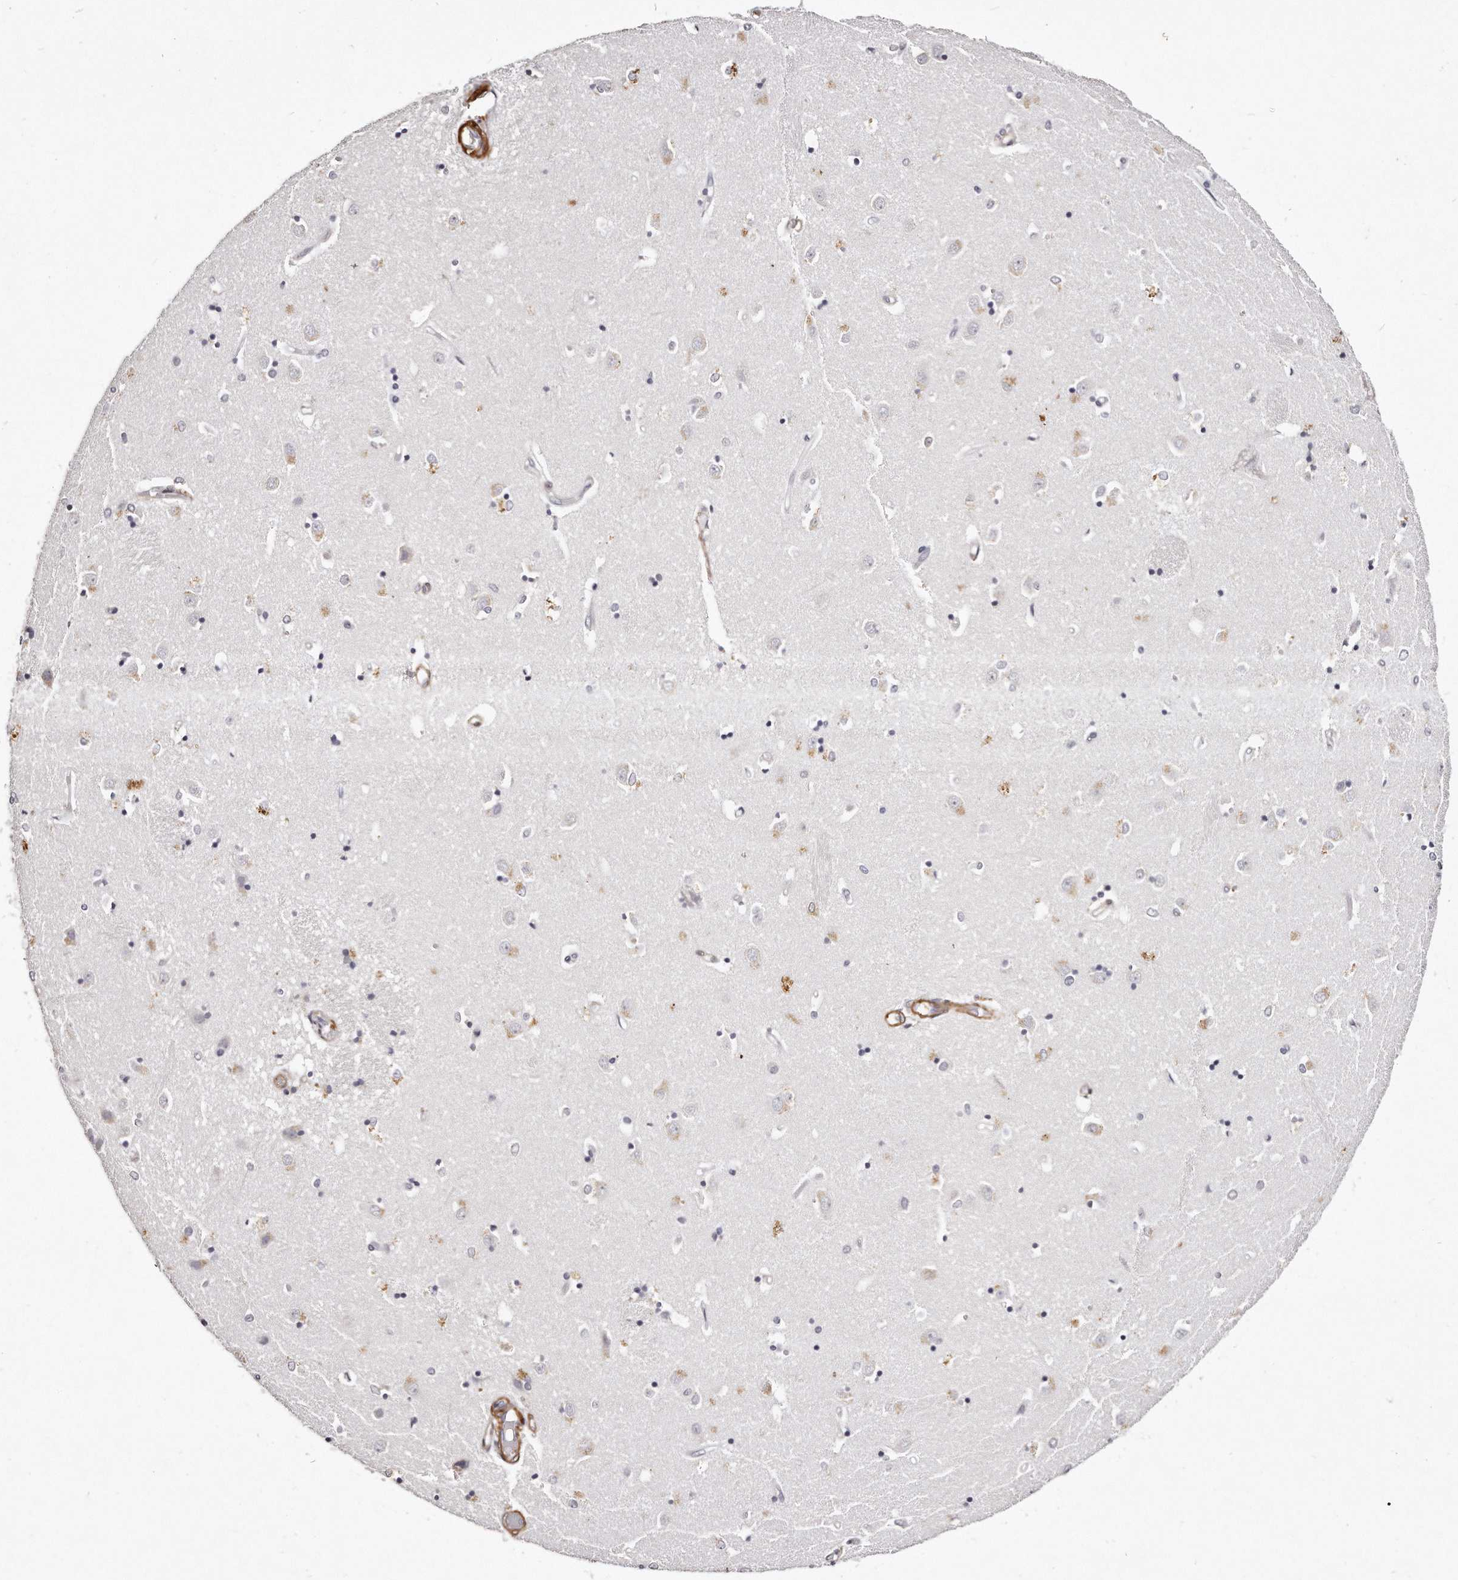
{"staining": {"intensity": "negative", "quantity": "none", "location": "none"}, "tissue": "caudate", "cell_type": "Glial cells", "image_type": "normal", "snomed": [{"axis": "morphology", "description": "Normal tissue, NOS"}, {"axis": "topography", "description": "Lateral ventricle wall"}], "caption": "IHC of benign human caudate demonstrates no positivity in glial cells.", "gene": "LMOD1", "patient": {"sex": "male", "age": 45}}